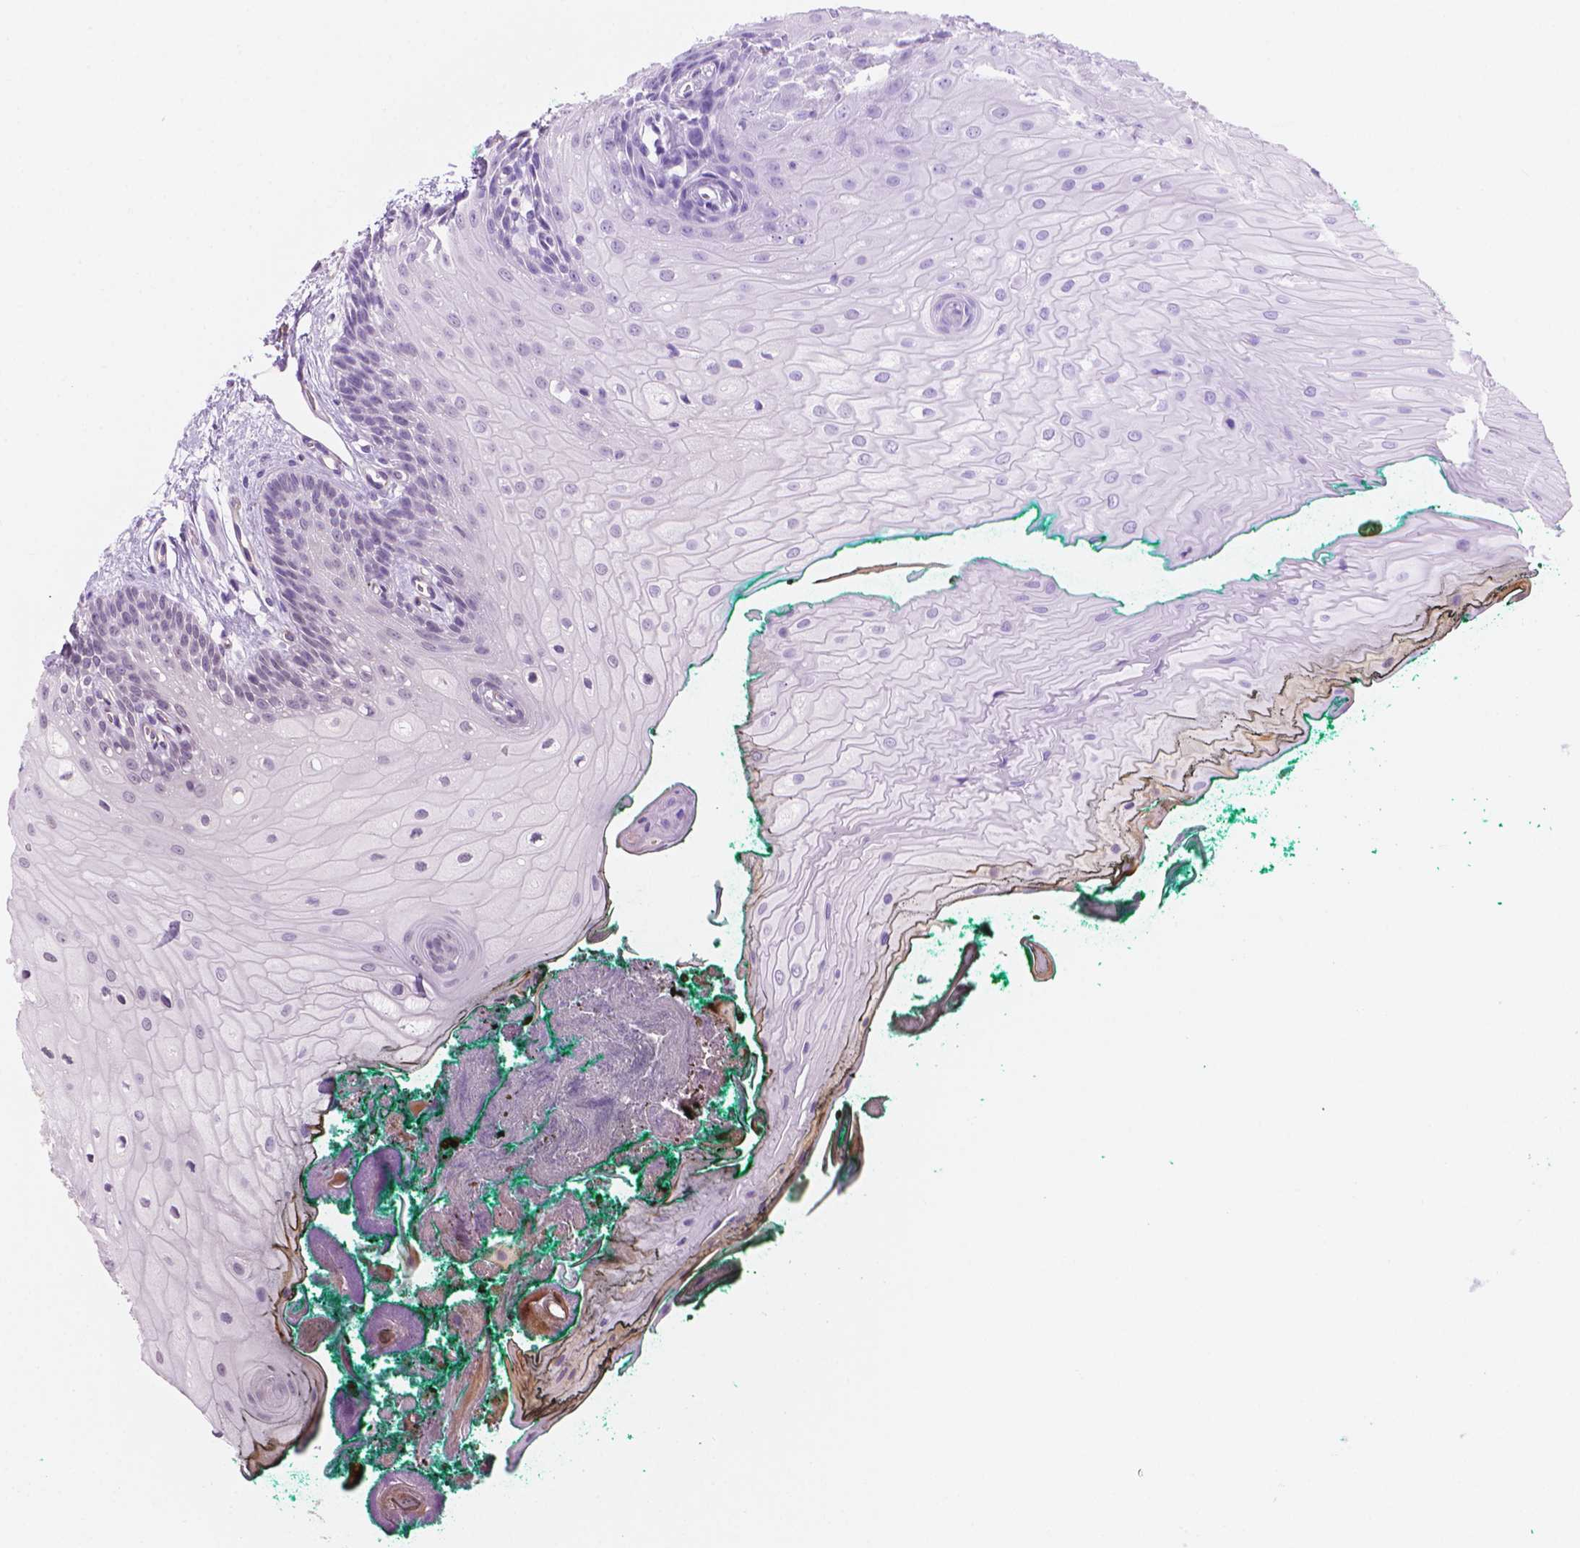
{"staining": {"intensity": "negative", "quantity": "none", "location": "none"}, "tissue": "oral mucosa", "cell_type": "Squamous epithelial cells", "image_type": "normal", "snomed": [{"axis": "morphology", "description": "Normal tissue, NOS"}, {"axis": "topography", "description": "Oral tissue"}], "caption": "Immunohistochemical staining of normal human oral mucosa displays no significant expression in squamous epithelial cells.", "gene": "TMEM184A", "patient": {"sex": "female", "age": 68}}